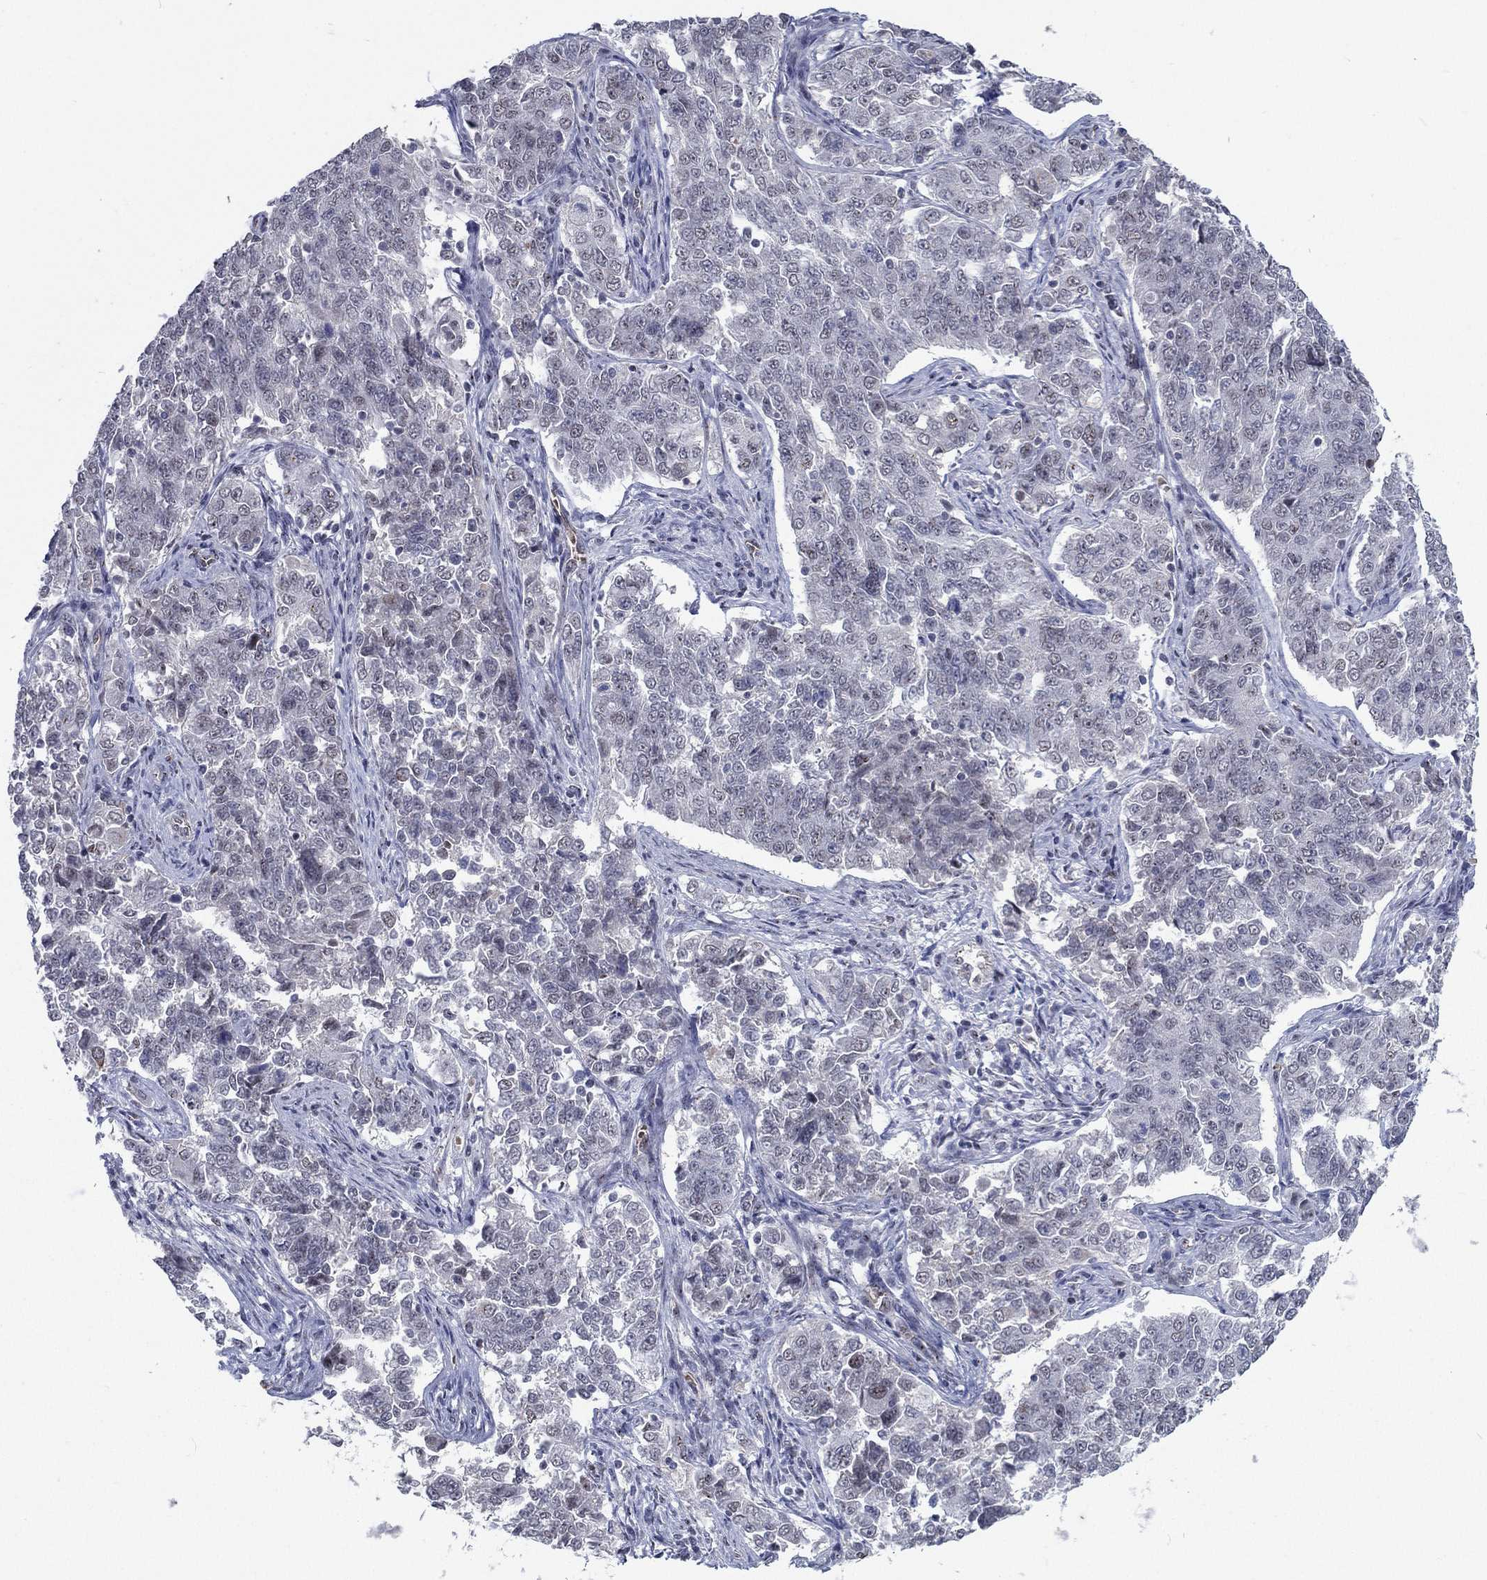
{"staining": {"intensity": "negative", "quantity": "none", "location": "none"}, "tissue": "endometrial cancer", "cell_type": "Tumor cells", "image_type": "cancer", "snomed": [{"axis": "morphology", "description": "Adenocarcinoma, NOS"}, {"axis": "topography", "description": "Endometrium"}], "caption": "Tumor cells show no significant protein positivity in endometrial adenocarcinoma.", "gene": "ZBED1", "patient": {"sex": "female", "age": 43}}